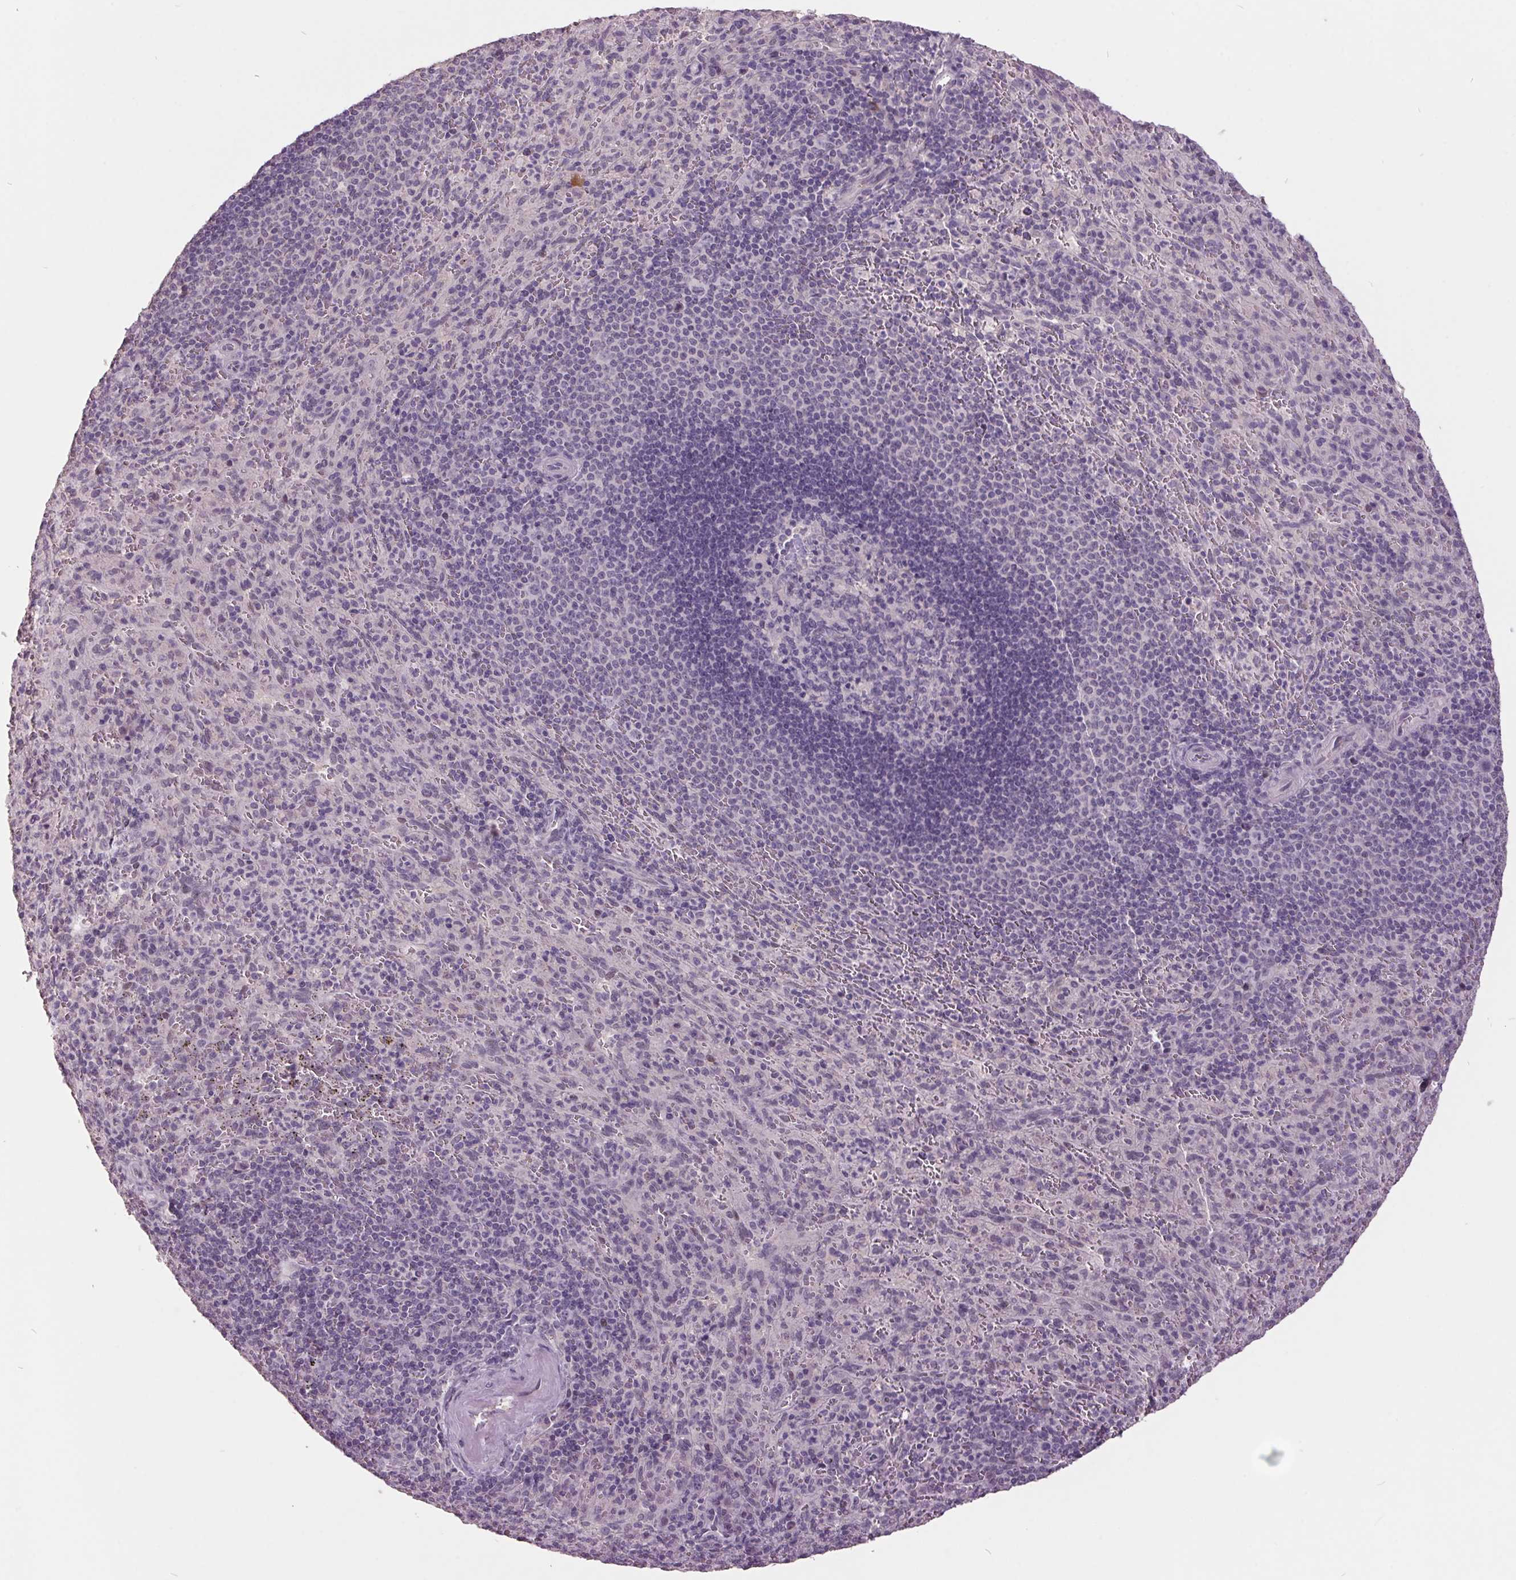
{"staining": {"intensity": "negative", "quantity": "none", "location": "none"}, "tissue": "spleen", "cell_type": "Cells in red pulp", "image_type": "normal", "snomed": [{"axis": "morphology", "description": "Normal tissue, NOS"}, {"axis": "topography", "description": "Spleen"}], "caption": "Immunohistochemistry (IHC) of normal spleen shows no staining in cells in red pulp. (DAB (3,3'-diaminobenzidine) immunohistochemistry (IHC), high magnification).", "gene": "C2orf16", "patient": {"sex": "male", "age": 57}}